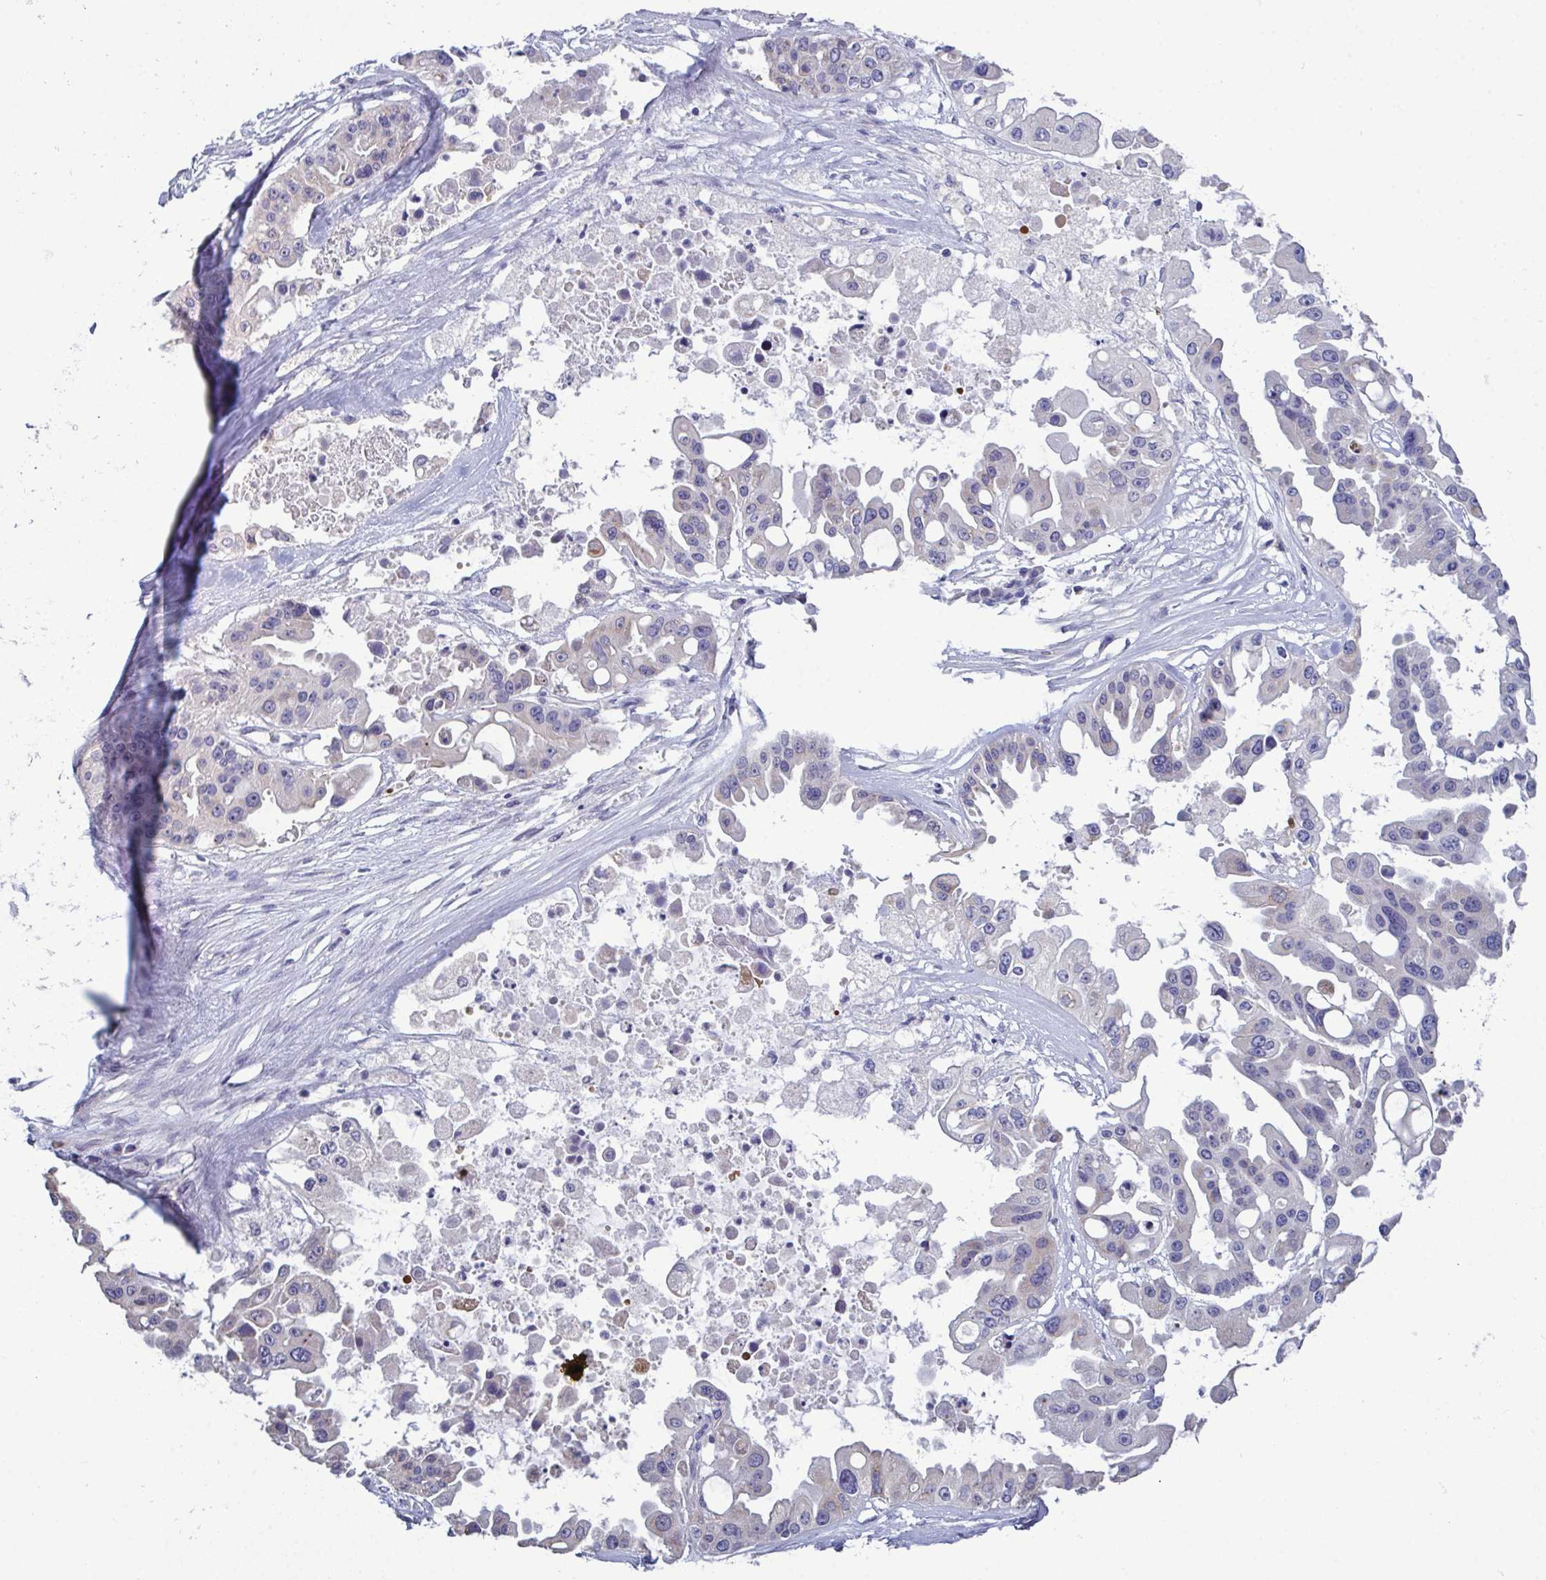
{"staining": {"intensity": "negative", "quantity": "none", "location": "none"}, "tissue": "ovarian cancer", "cell_type": "Tumor cells", "image_type": "cancer", "snomed": [{"axis": "morphology", "description": "Cystadenocarcinoma, serous, NOS"}, {"axis": "topography", "description": "Ovary"}], "caption": "DAB immunohistochemical staining of human serous cystadenocarcinoma (ovarian) shows no significant positivity in tumor cells.", "gene": "GLDC", "patient": {"sex": "female", "age": 56}}